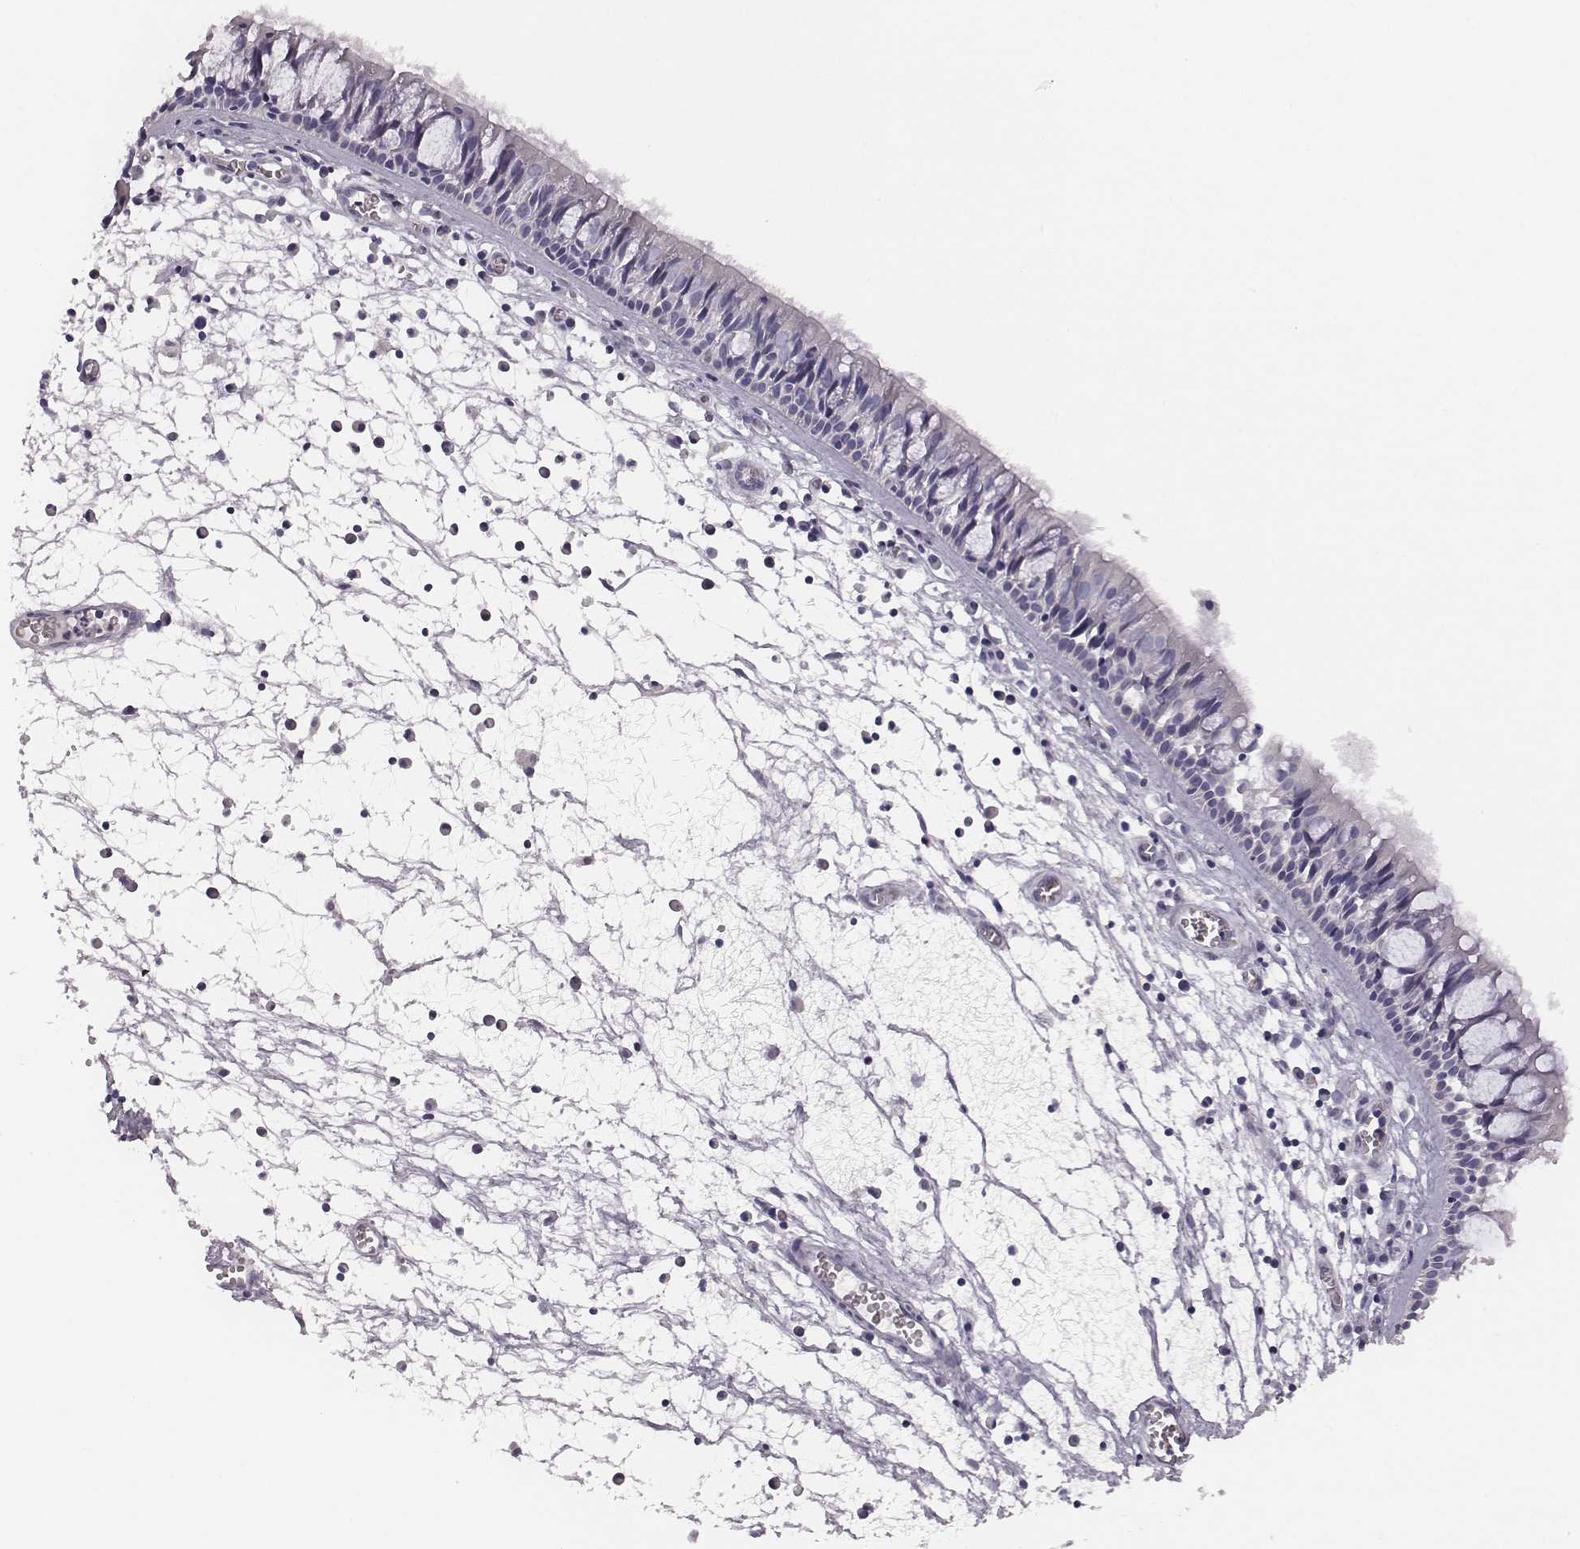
{"staining": {"intensity": "negative", "quantity": "none", "location": "none"}, "tissue": "nasopharynx", "cell_type": "Respiratory epithelial cells", "image_type": "normal", "snomed": [{"axis": "morphology", "description": "Normal tissue, NOS"}, {"axis": "topography", "description": "Nasopharynx"}], "caption": "IHC image of normal nasopharynx: human nasopharynx stained with DAB shows no significant protein staining in respiratory epithelial cells. (DAB immunohistochemistry with hematoxylin counter stain).", "gene": "ENSG00000290147", "patient": {"sex": "male", "age": 61}}